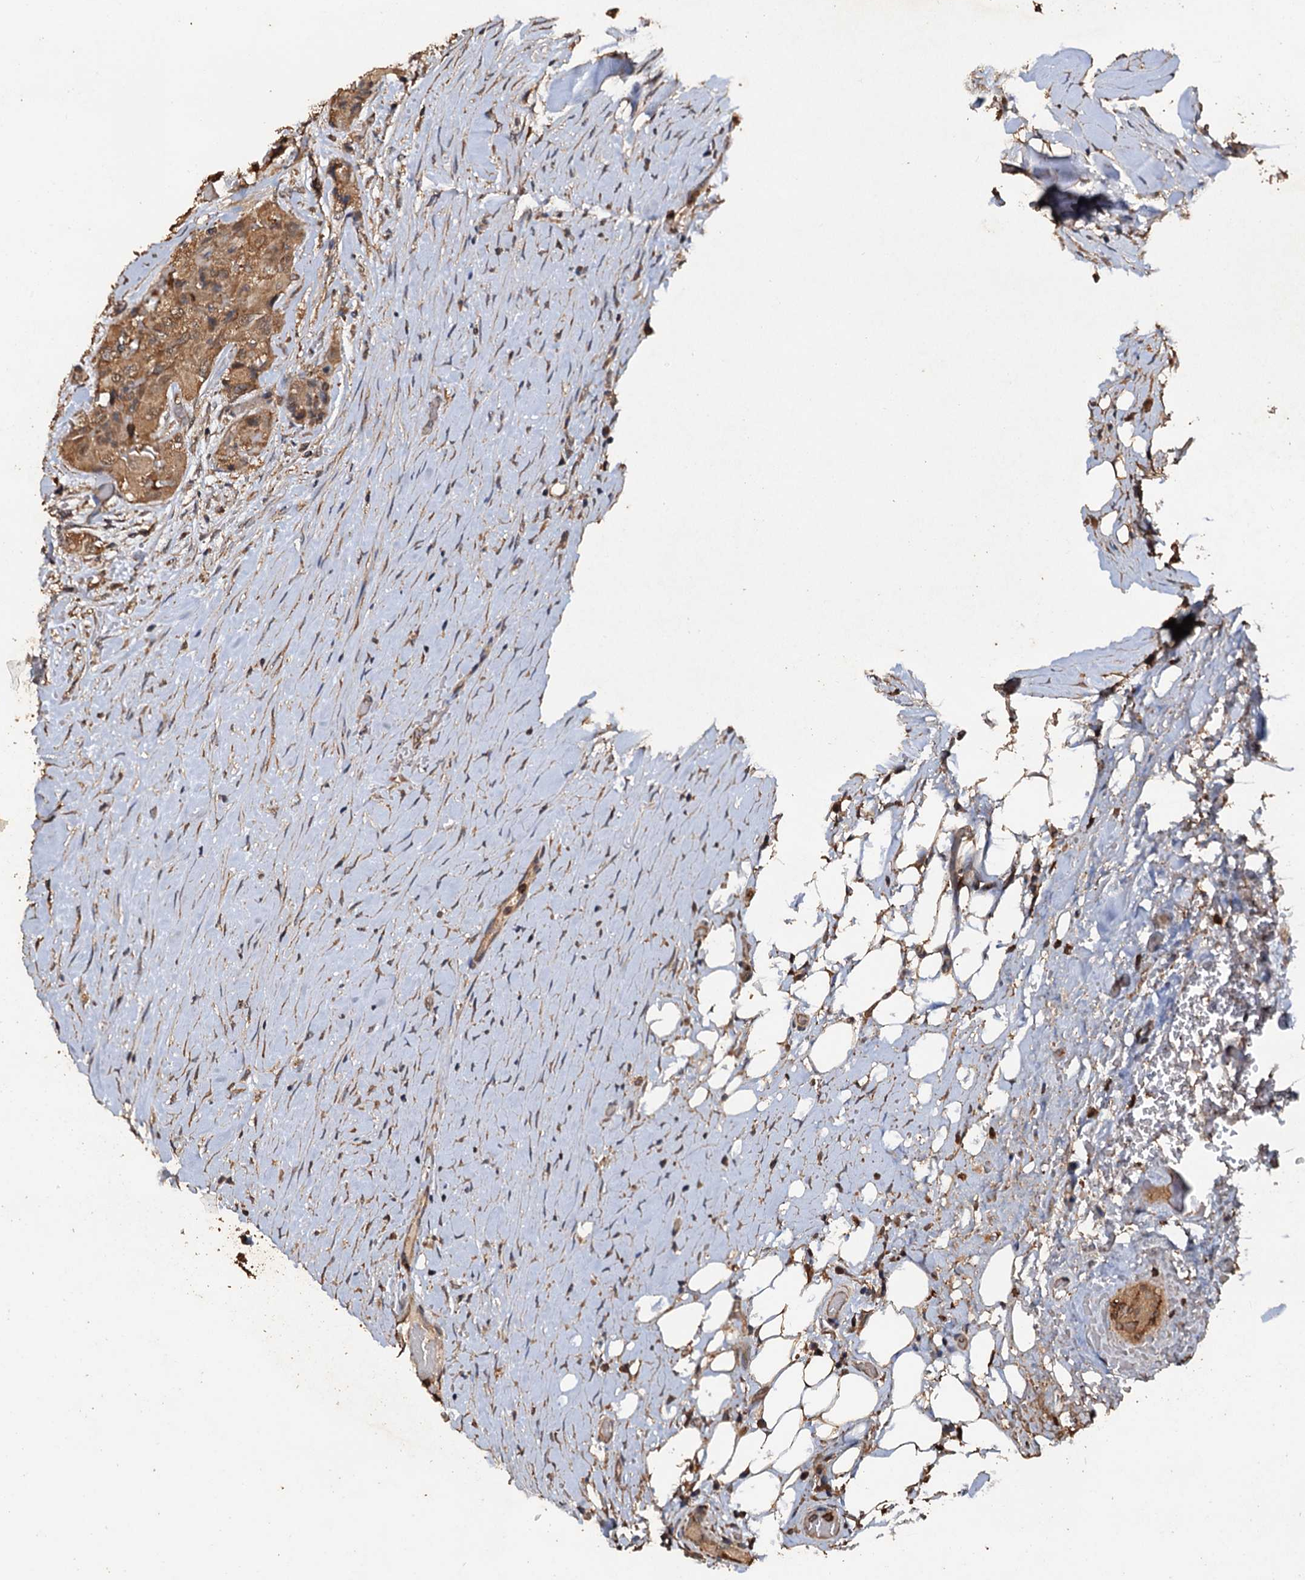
{"staining": {"intensity": "moderate", "quantity": ">75%", "location": "cytoplasmic/membranous,nuclear"}, "tissue": "thyroid cancer", "cell_type": "Tumor cells", "image_type": "cancer", "snomed": [{"axis": "morphology", "description": "Papillary adenocarcinoma, NOS"}, {"axis": "topography", "description": "Thyroid gland"}], "caption": "Human thyroid cancer stained with a protein marker displays moderate staining in tumor cells.", "gene": "PSMD9", "patient": {"sex": "female", "age": 59}}